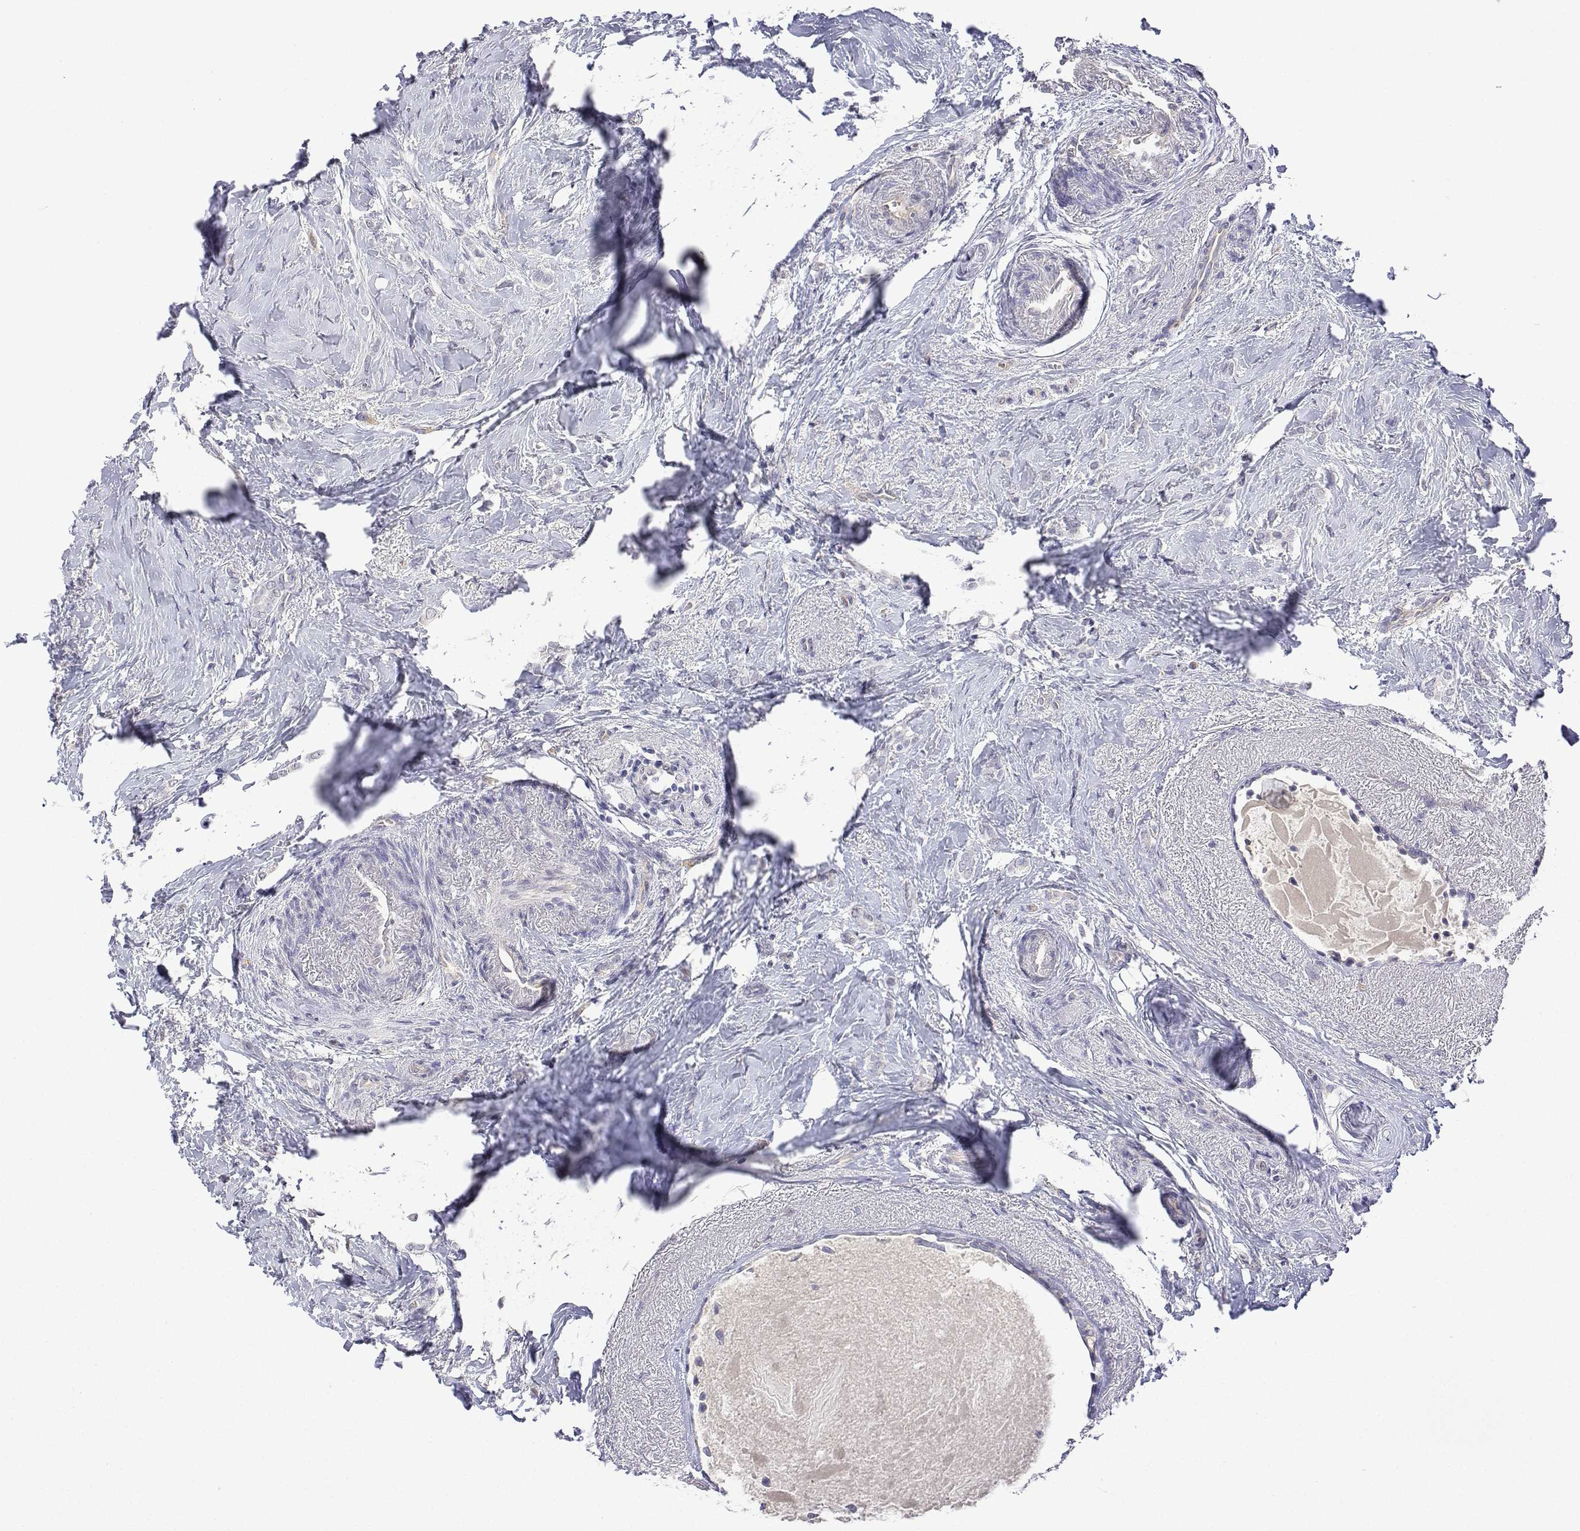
{"staining": {"intensity": "negative", "quantity": "none", "location": "none"}, "tissue": "breast cancer", "cell_type": "Tumor cells", "image_type": "cancer", "snomed": [{"axis": "morphology", "description": "Normal tissue, NOS"}, {"axis": "morphology", "description": "Duct carcinoma"}, {"axis": "topography", "description": "Breast"}], "caption": "IHC photomicrograph of breast cancer (invasive ductal carcinoma) stained for a protein (brown), which displays no positivity in tumor cells. (DAB IHC with hematoxylin counter stain).", "gene": "PLCB1", "patient": {"sex": "female", "age": 77}}